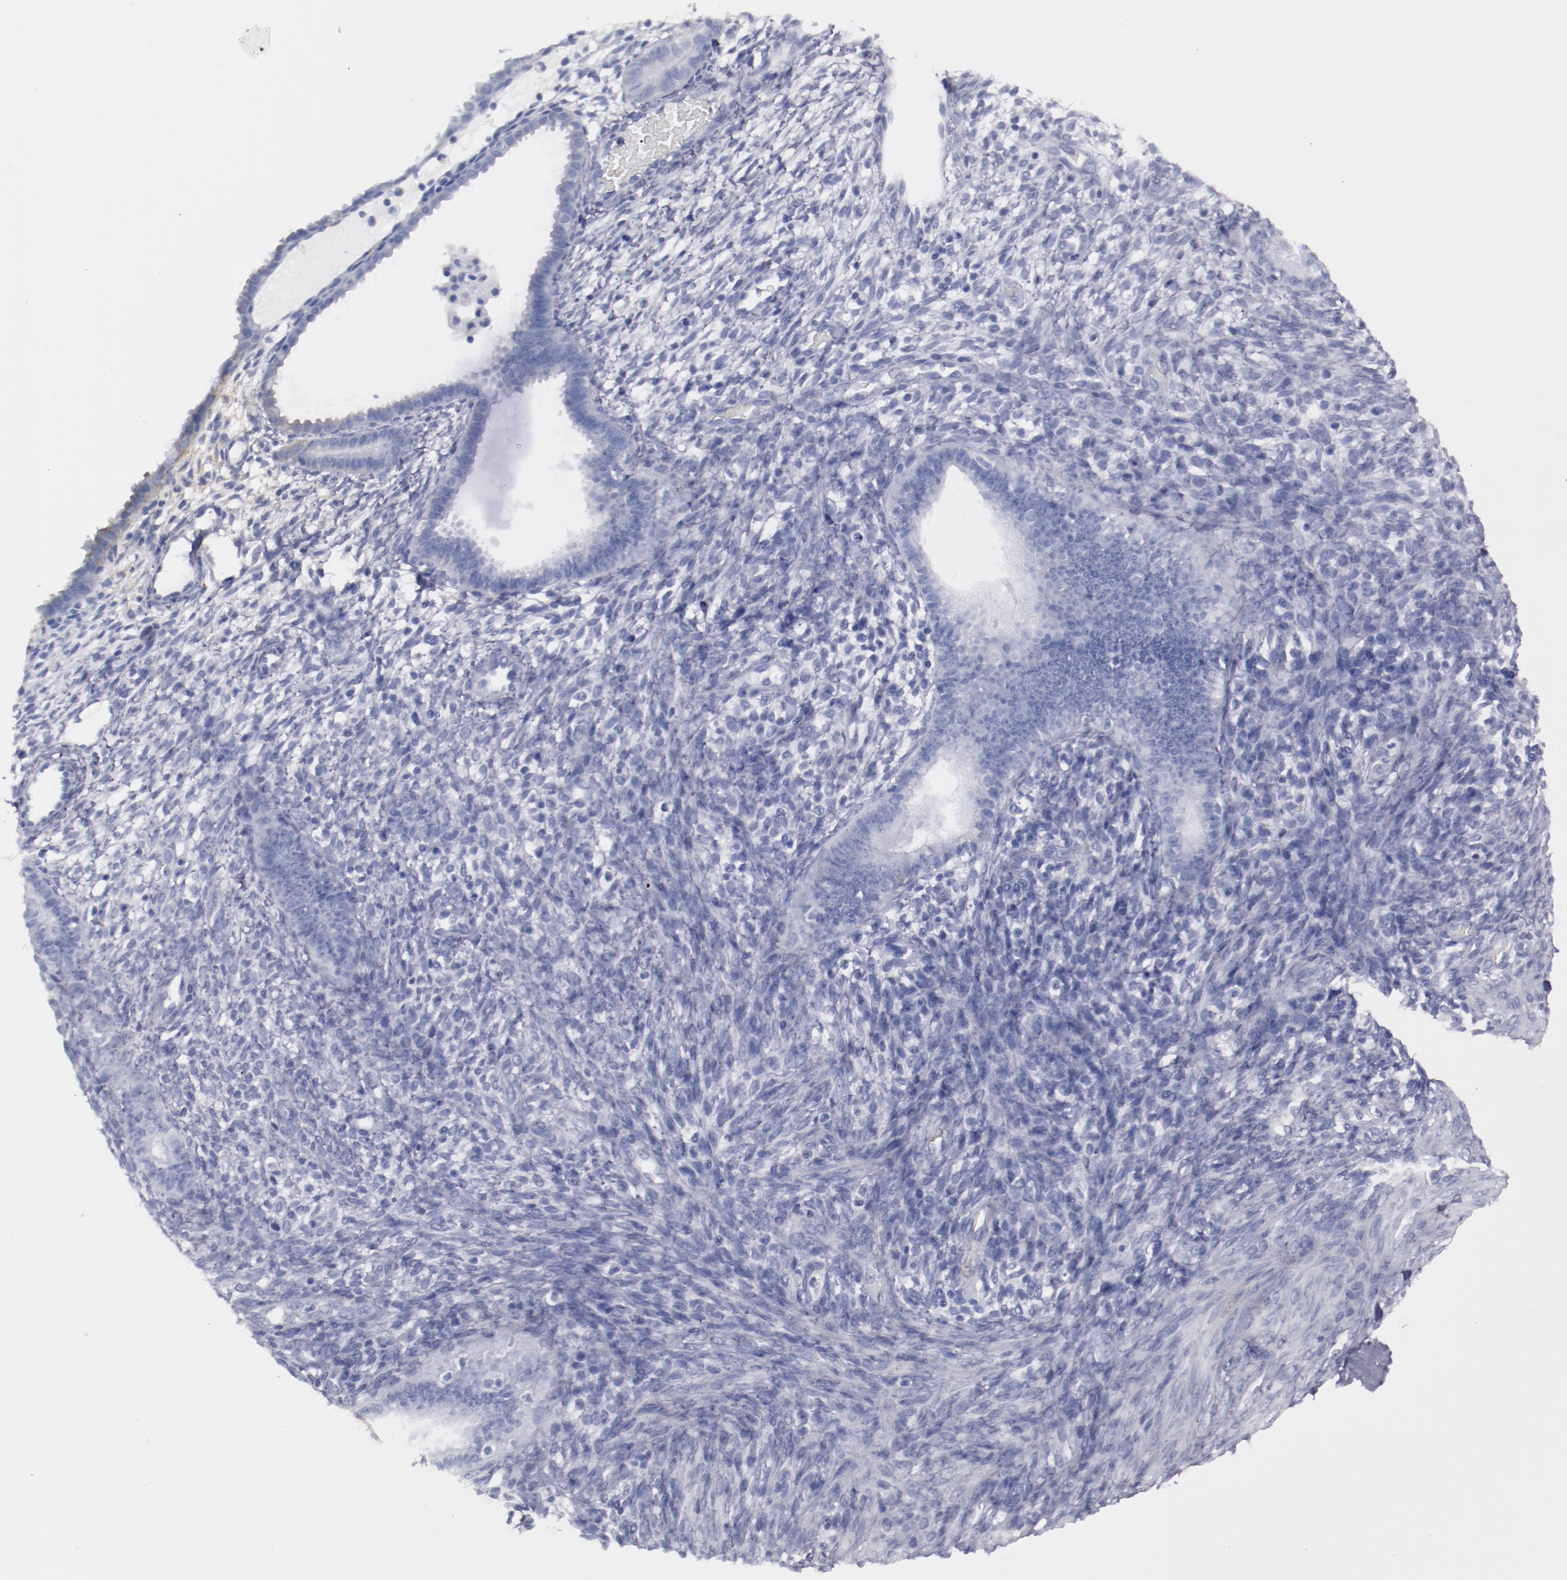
{"staining": {"intensity": "moderate", "quantity": "25%-75%", "location": "cytoplasmic/membranous"}, "tissue": "endometrium", "cell_type": "Cells in endometrial stroma", "image_type": "normal", "snomed": [{"axis": "morphology", "description": "Normal tissue, NOS"}, {"axis": "topography", "description": "Endometrium"}], "caption": "Immunohistochemistry photomicrograph of unremarkable endometrium stained for a protein (brown), which shows medium levels of moderate cytoplasmic/membranous positivity in about 25%-75% of cells in endometrial stroma.", "gene": "RPS4X", "patient": {"sex": "female", "age": 72}}